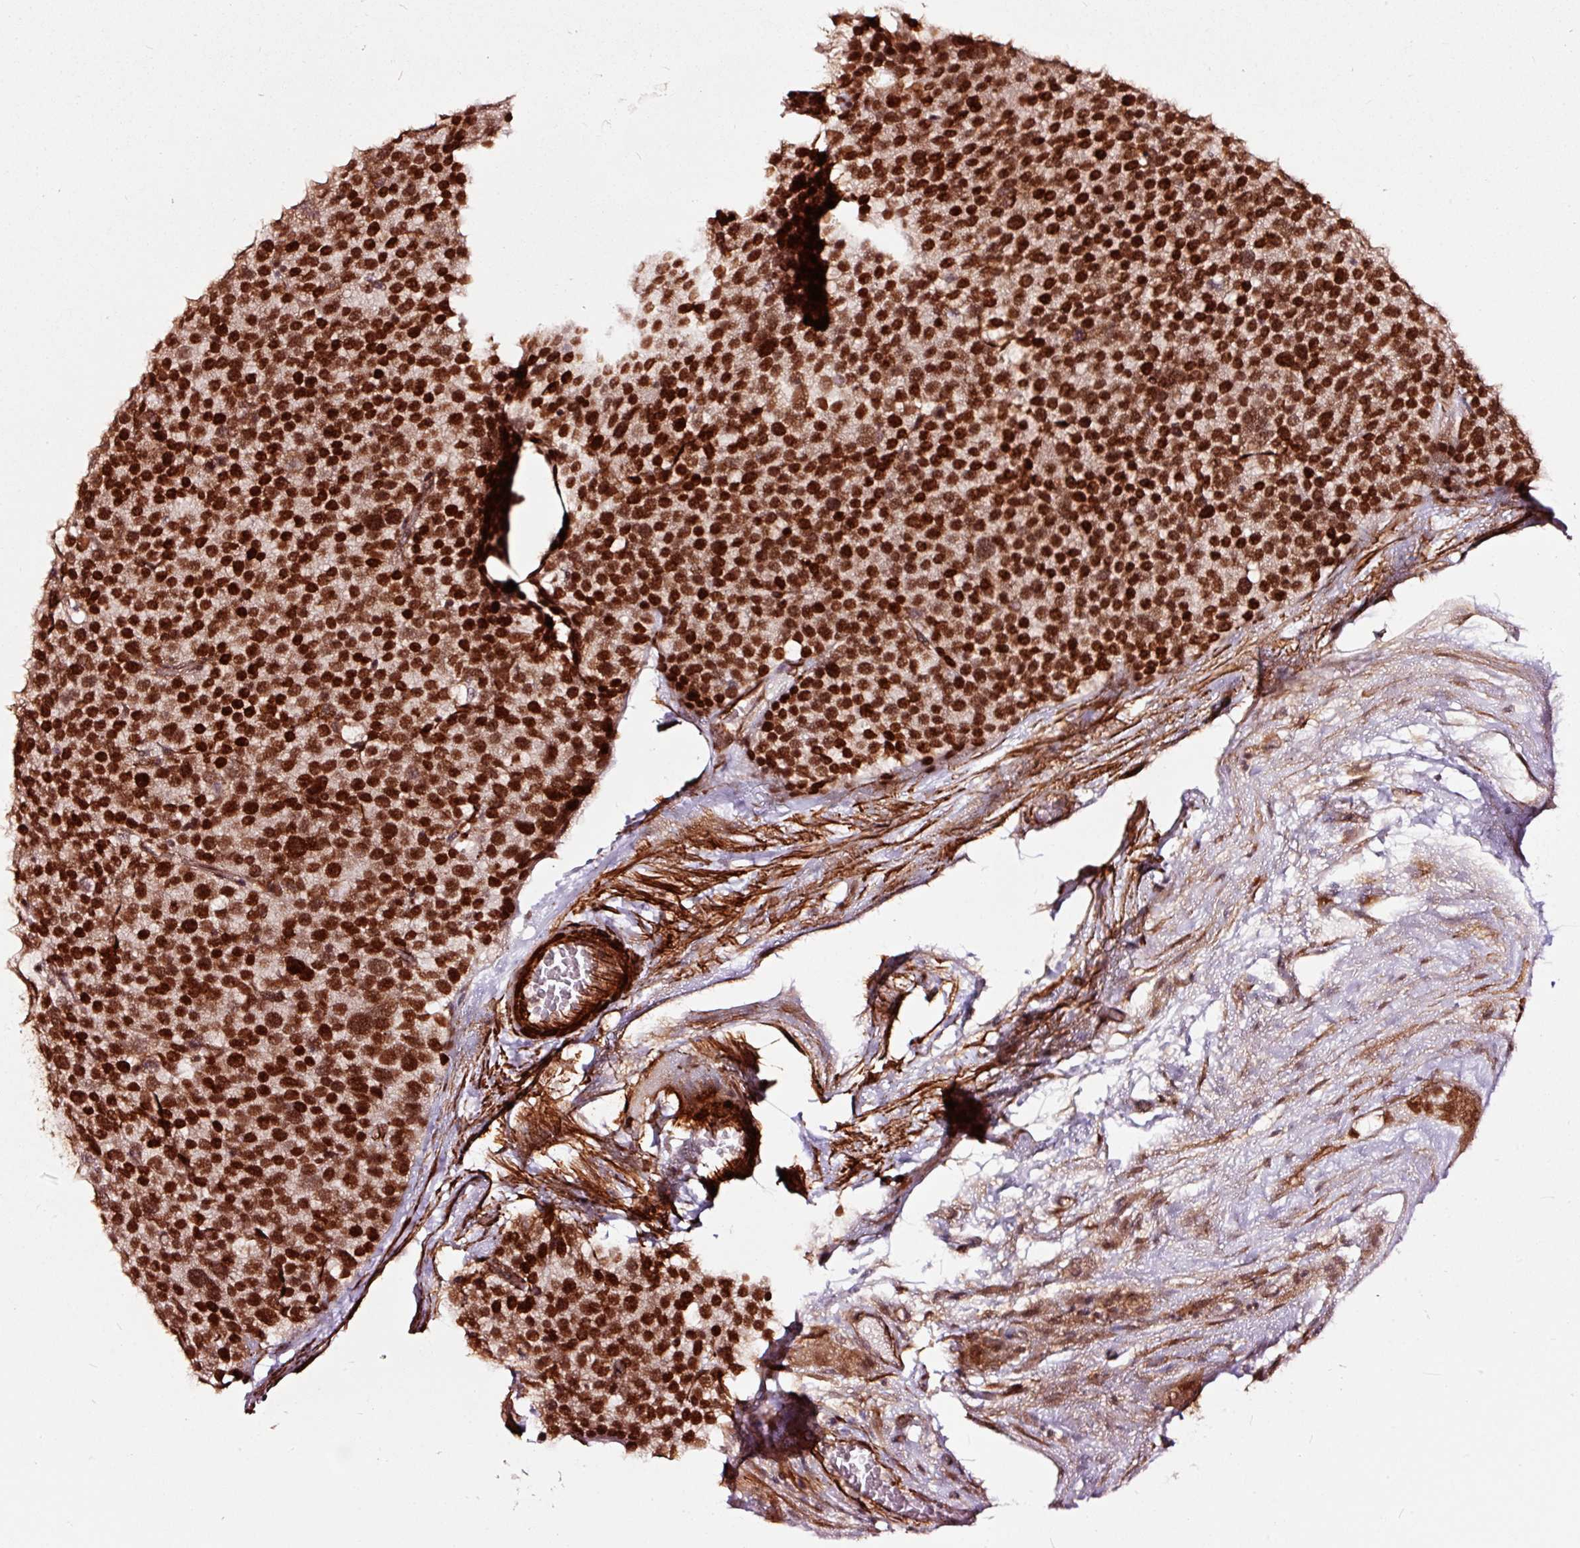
{"staining": {"intensity": "strong", "quantity": ">75%", "location": "nuclear"}, "tissue": "testis cancer", "cell_type": "Tumor cells", "image_type": "cancer", "snomed": [{"axis": "morphology", "description": "Seminoma, NOS"}, {"axis": "topography", "description": "Testis"}], "caption": "A high-resolution micrograph shows immunohistochemistry staining of seminoma (testis), which shows strong nuclear staining in about >75% of tumor cells.", "gene": "TPM1", "patient": {"sex": "male", "age": 71}}